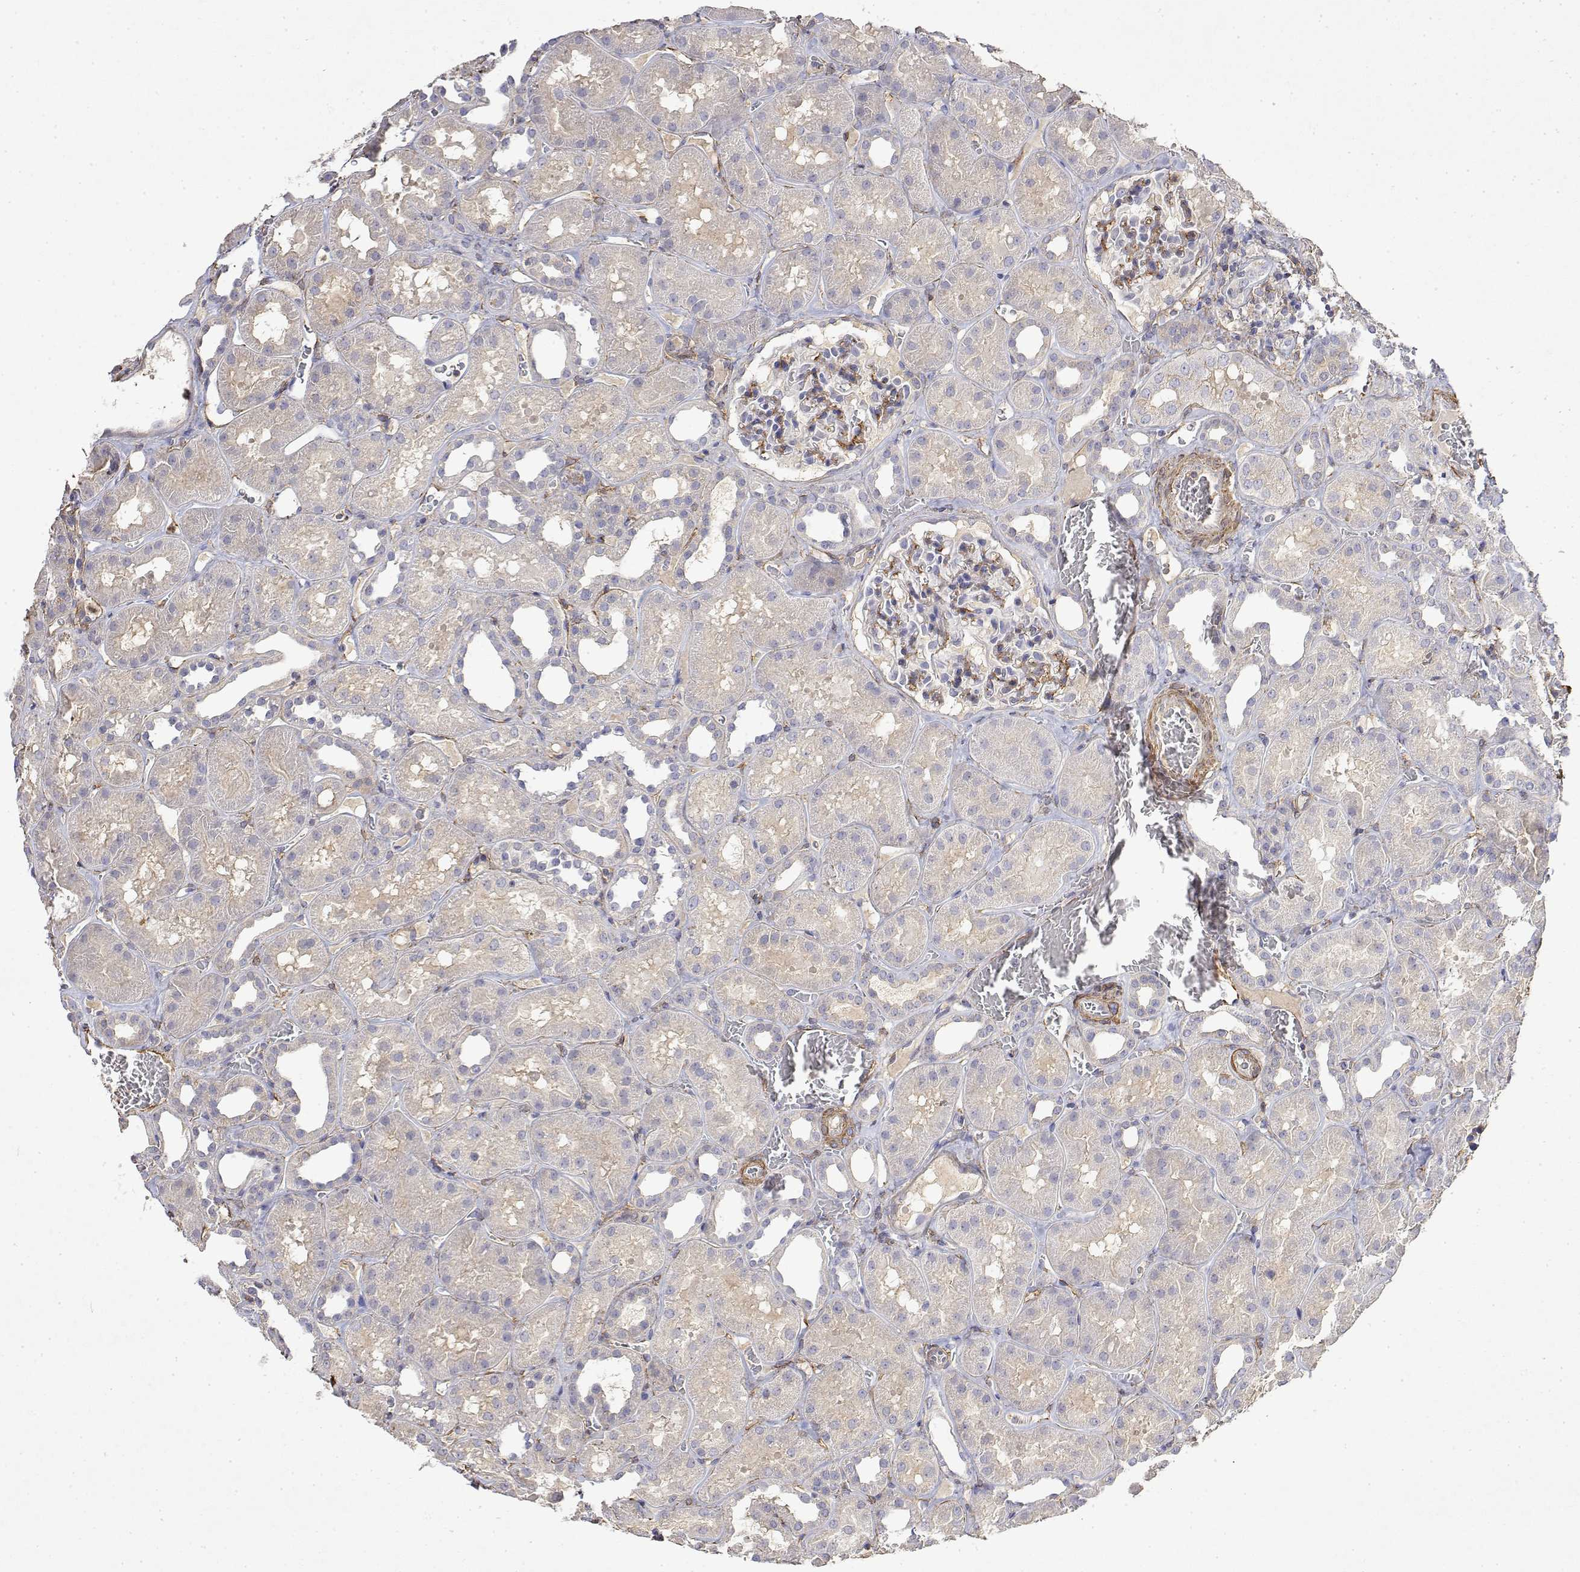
{"staining": {"intensity": "moderate", "quantity": "<25%", "location": "cytoplasmic/membranous"}, "tissue": "kidney", "cell_type": "Cells in glomeruli", "image_type": "normal", "snomed": [{"axis": "morphology", "description": "Normal tissue, NOS"}, {"axis": "topography", "description": "Kidney"}], "caption": "Cells in glomeruli exhibit moderate cytoplasmic/membranous expression in approximately <25% of cells in benign kidney. The staining was performed using DAB (3,3'-diaminobenzidine) to visualize the protein expression in brown, while the nuclei were stained in blue with hematoxylin (Magnification: 20x).", "gene": "SOWAHD", "patient": {"sex": "female", "age": 41}}